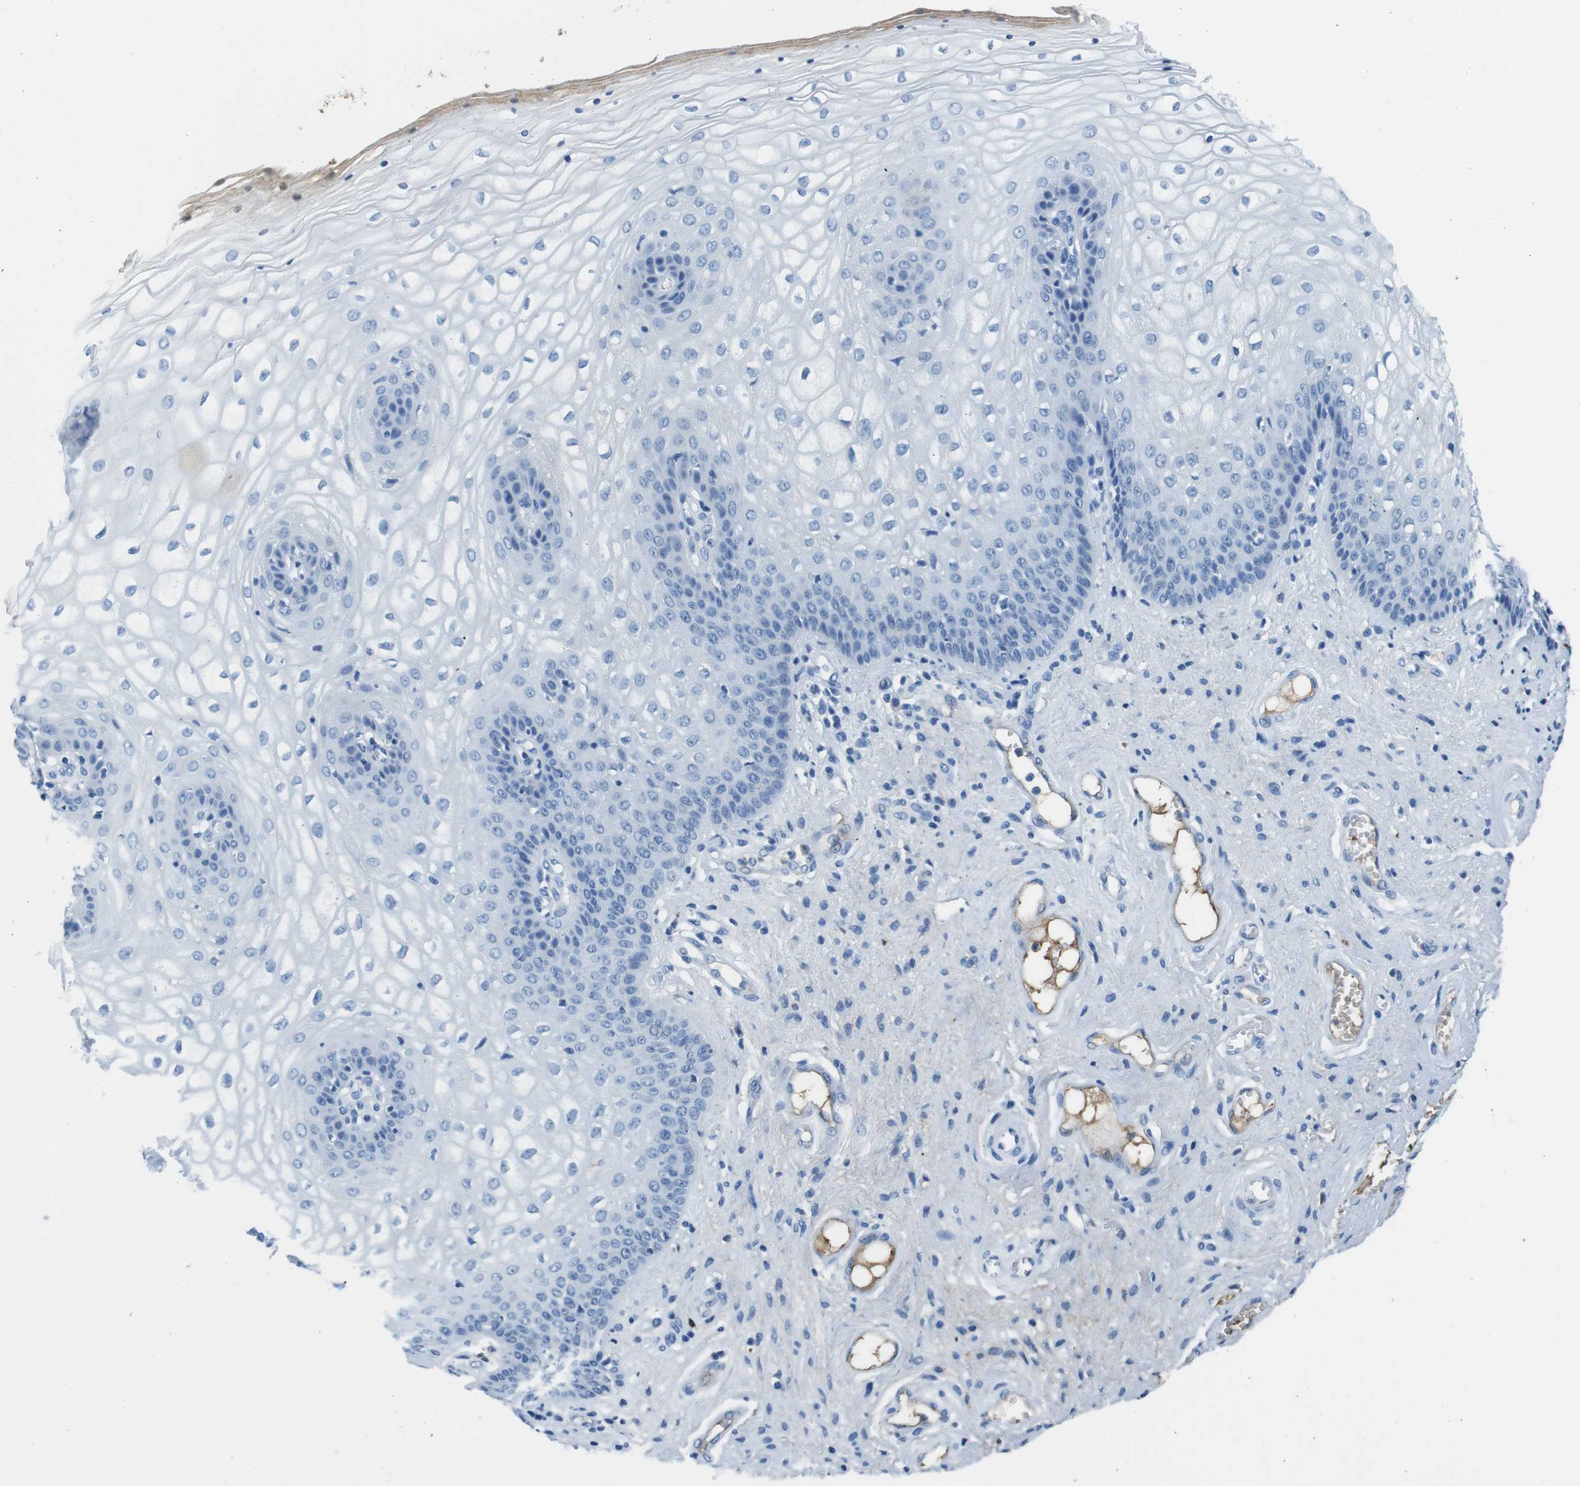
{"staining": {"intensity": "negative", "quantity": "none", "location": "none"}, "tissue": "vagina", "cell_type": "Squamous epithelial cells", "image_type": "normal", "snomed": [{"axis": "morphology", "description": "Normal tissue, NOS"}, {"axis": "topography", "description": "Vagina"}], "caption": "Human vagina stained for a protein using IHC demonstrates no expression in squamous epithelial cells.", "gene": "IGKC", "patient": {"sex": "female", "age": 34}}